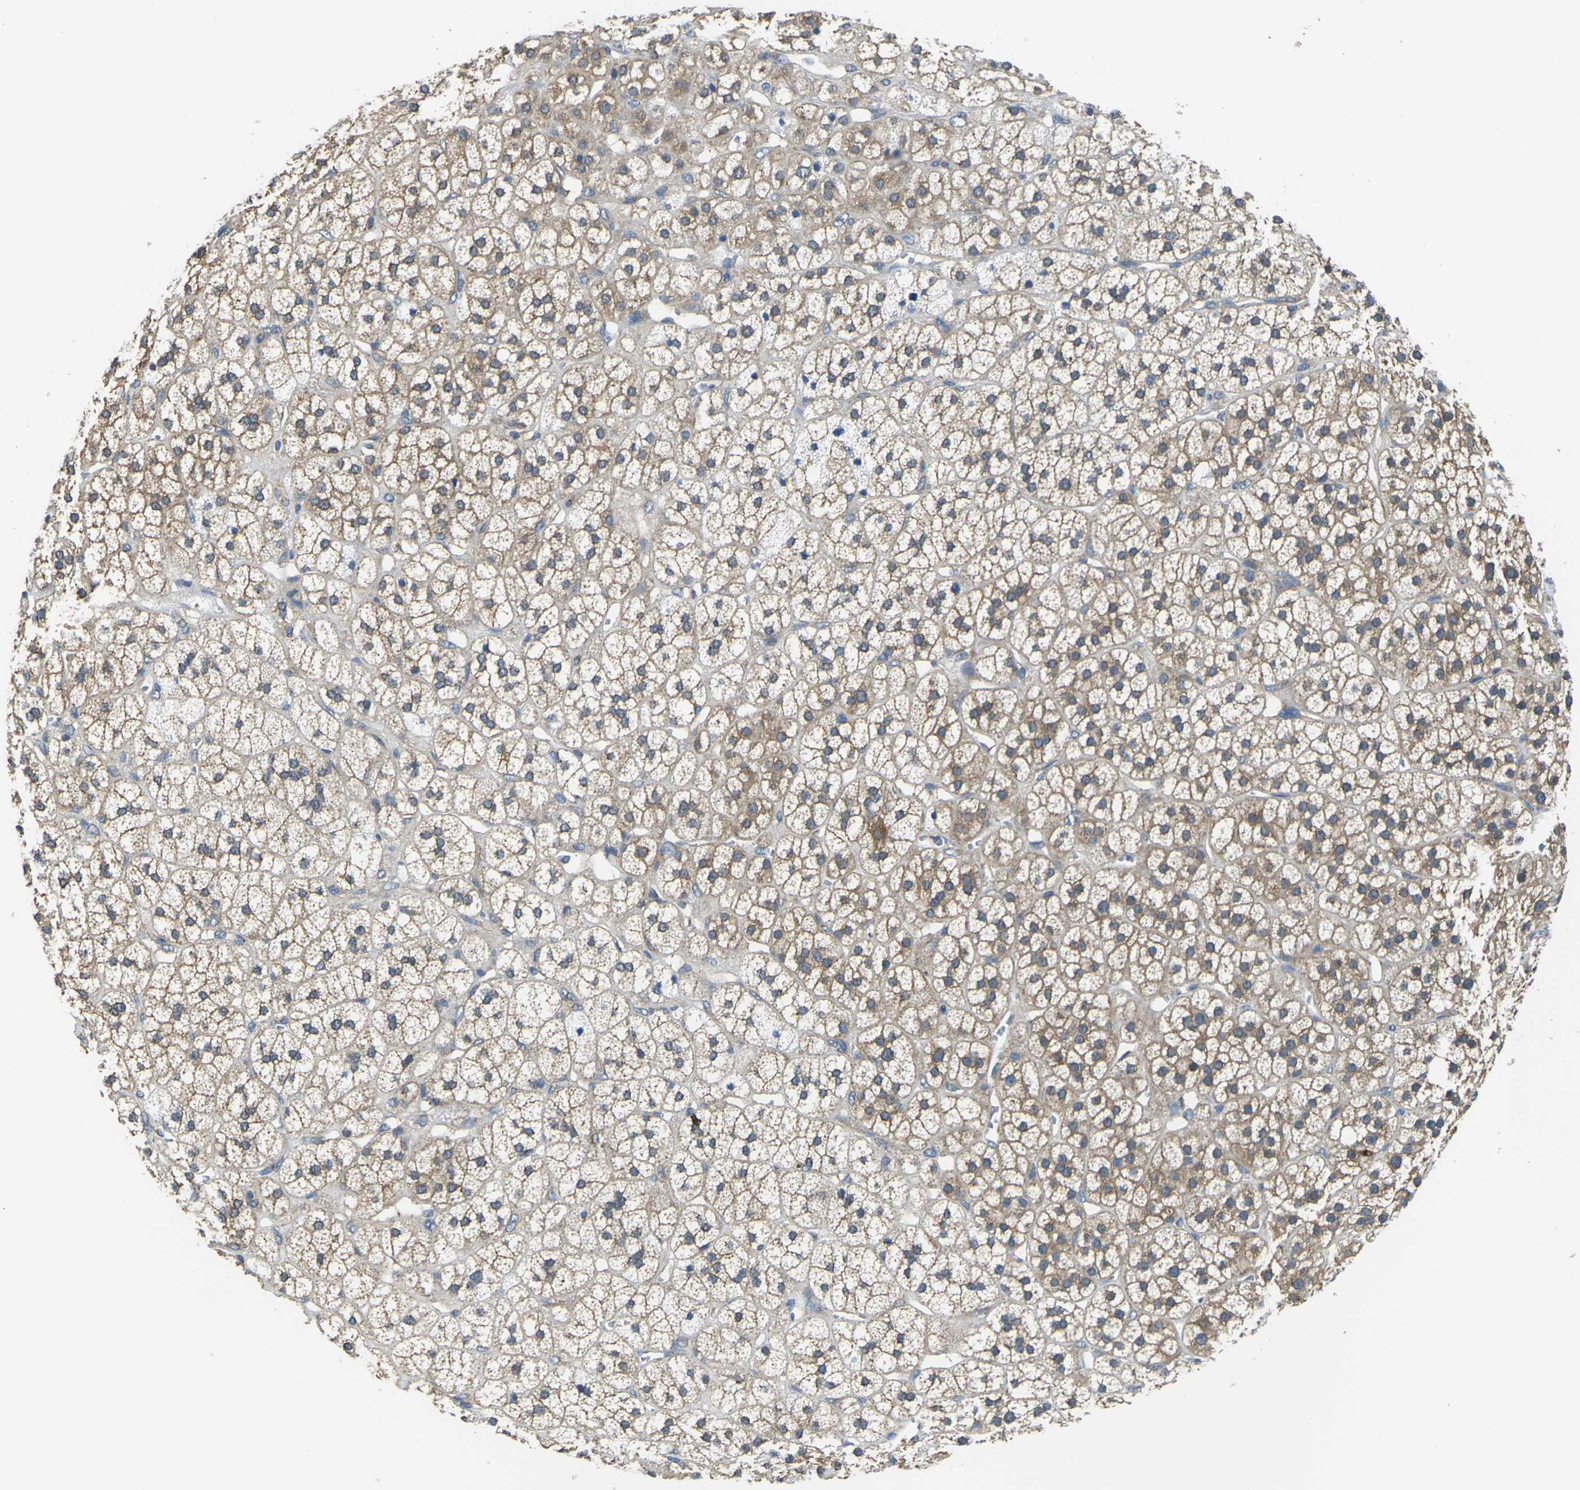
{"staining": {"intensity": "moderate", "quantity": ">75%", "location": "cytoplasmic/membranous"}, "tissue": "adrenal gland", "cell_type": "Glandular cells", "image_type": "normal", "snomed": [{"axis": "morphology", "description": "Normal tissue, NOS"}, {"axis": "topography", "description": "Adrenal gland"}], "caption": "The image demonstrates immunohistochemical staining of normal adrenal gland. There is moderate cytoplasmic/membranous positivity is present in approximately >75% of glandular cells.", "gene": "TMCC2", "patient": {"sex": "male", "age": 56}}